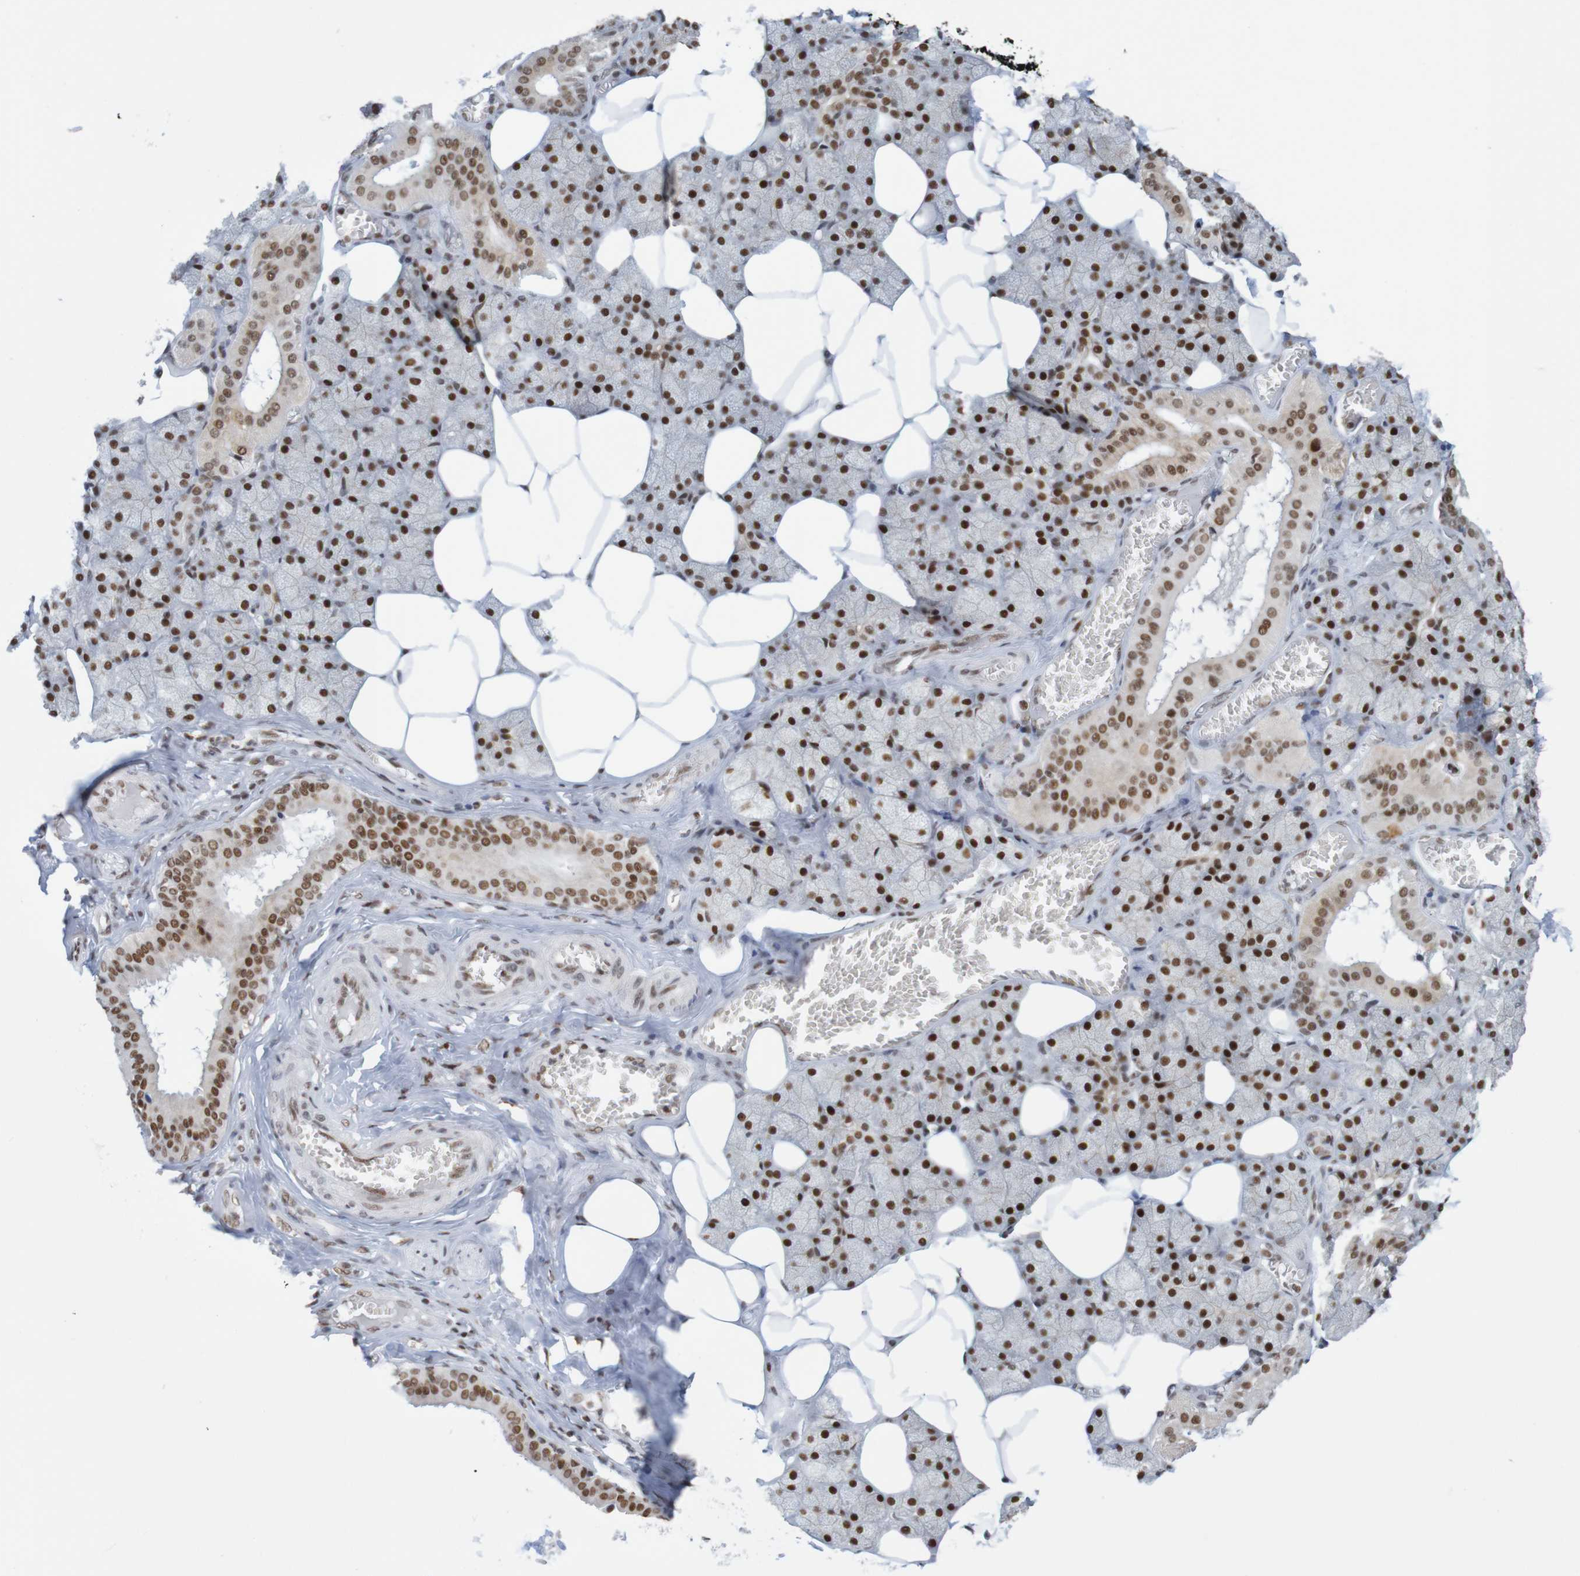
{"staining": {"intensity": "strong", "quantity": ">75%", "location": "nuclear"}, "tissue": "salivary gland", "cell_type": "Glandular cells", "image_type": "normal", "snomed": [{"axis": "morphology", "description": "Normal tissue, NOS"}, {"axis": "topography", "description": "Salivary gland"}], "caption": "Protein staining of unremarkable salivary gland shows strong nuclear expression in approximately >75% of glandular cells.", "gene": "THRAP3", "patient": {"sex": "male", "age": 62}}